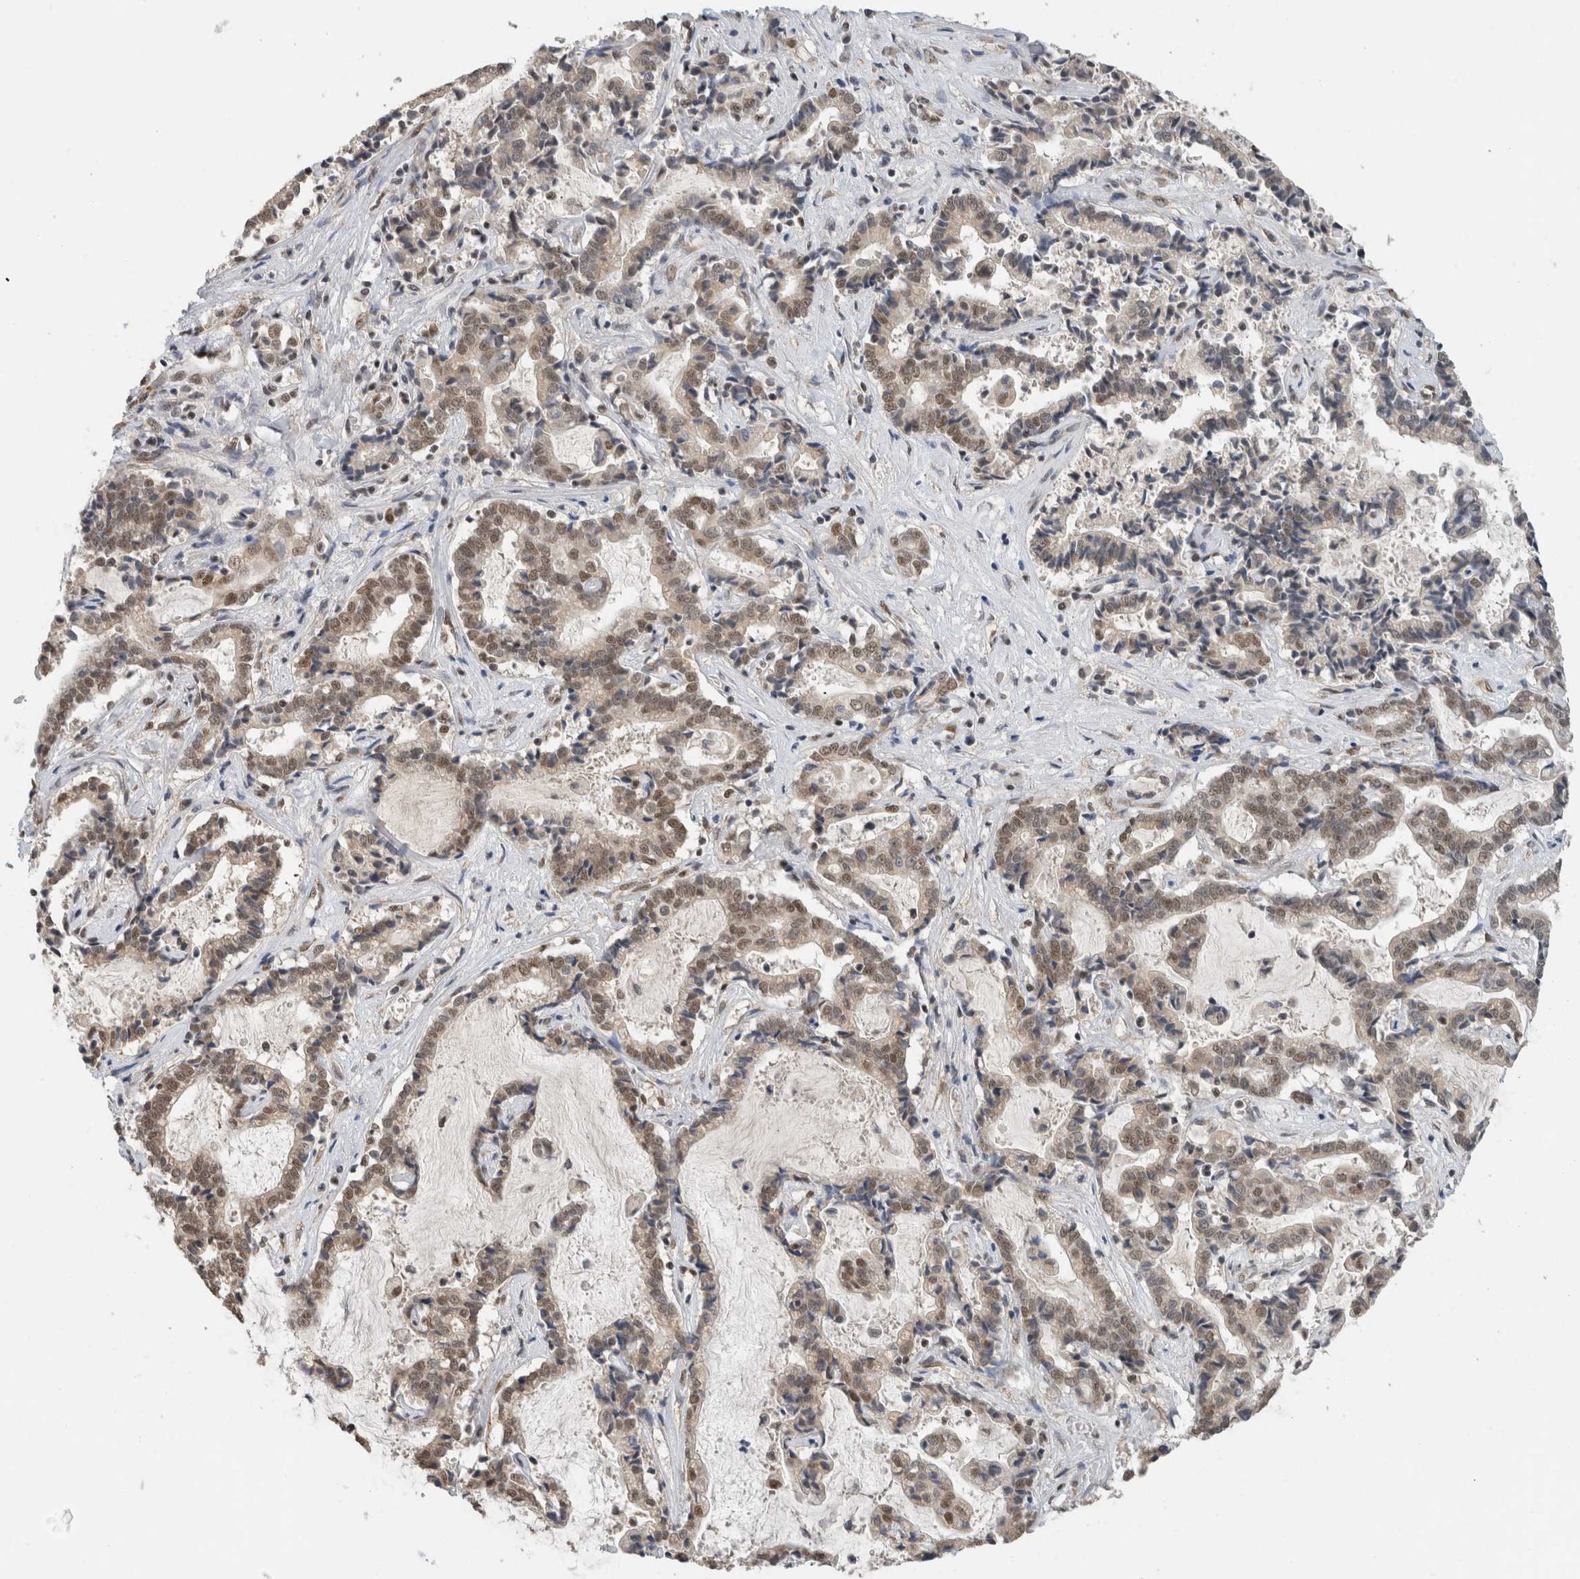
{"staining": {"intensity": "moderate", "quantity": "25%-75%", "location": "nuclear"}, "tissue": "liver cancer", "cell_type": "Tumor cells", "image_type": "cancer", "snomed": [{"axis": "morphology", "description": "Cholangiocarcinoma"}, {"axis": "topography", "description": "Liver"}], "caption": "Brown immunohistochemical staining in liver cholangiocarcinoma shows moderate nuclear expression in approximately 25%-75% of tumor cells.", "gene": "DDX42", "patient": {"sex": "male", "age": 57}}